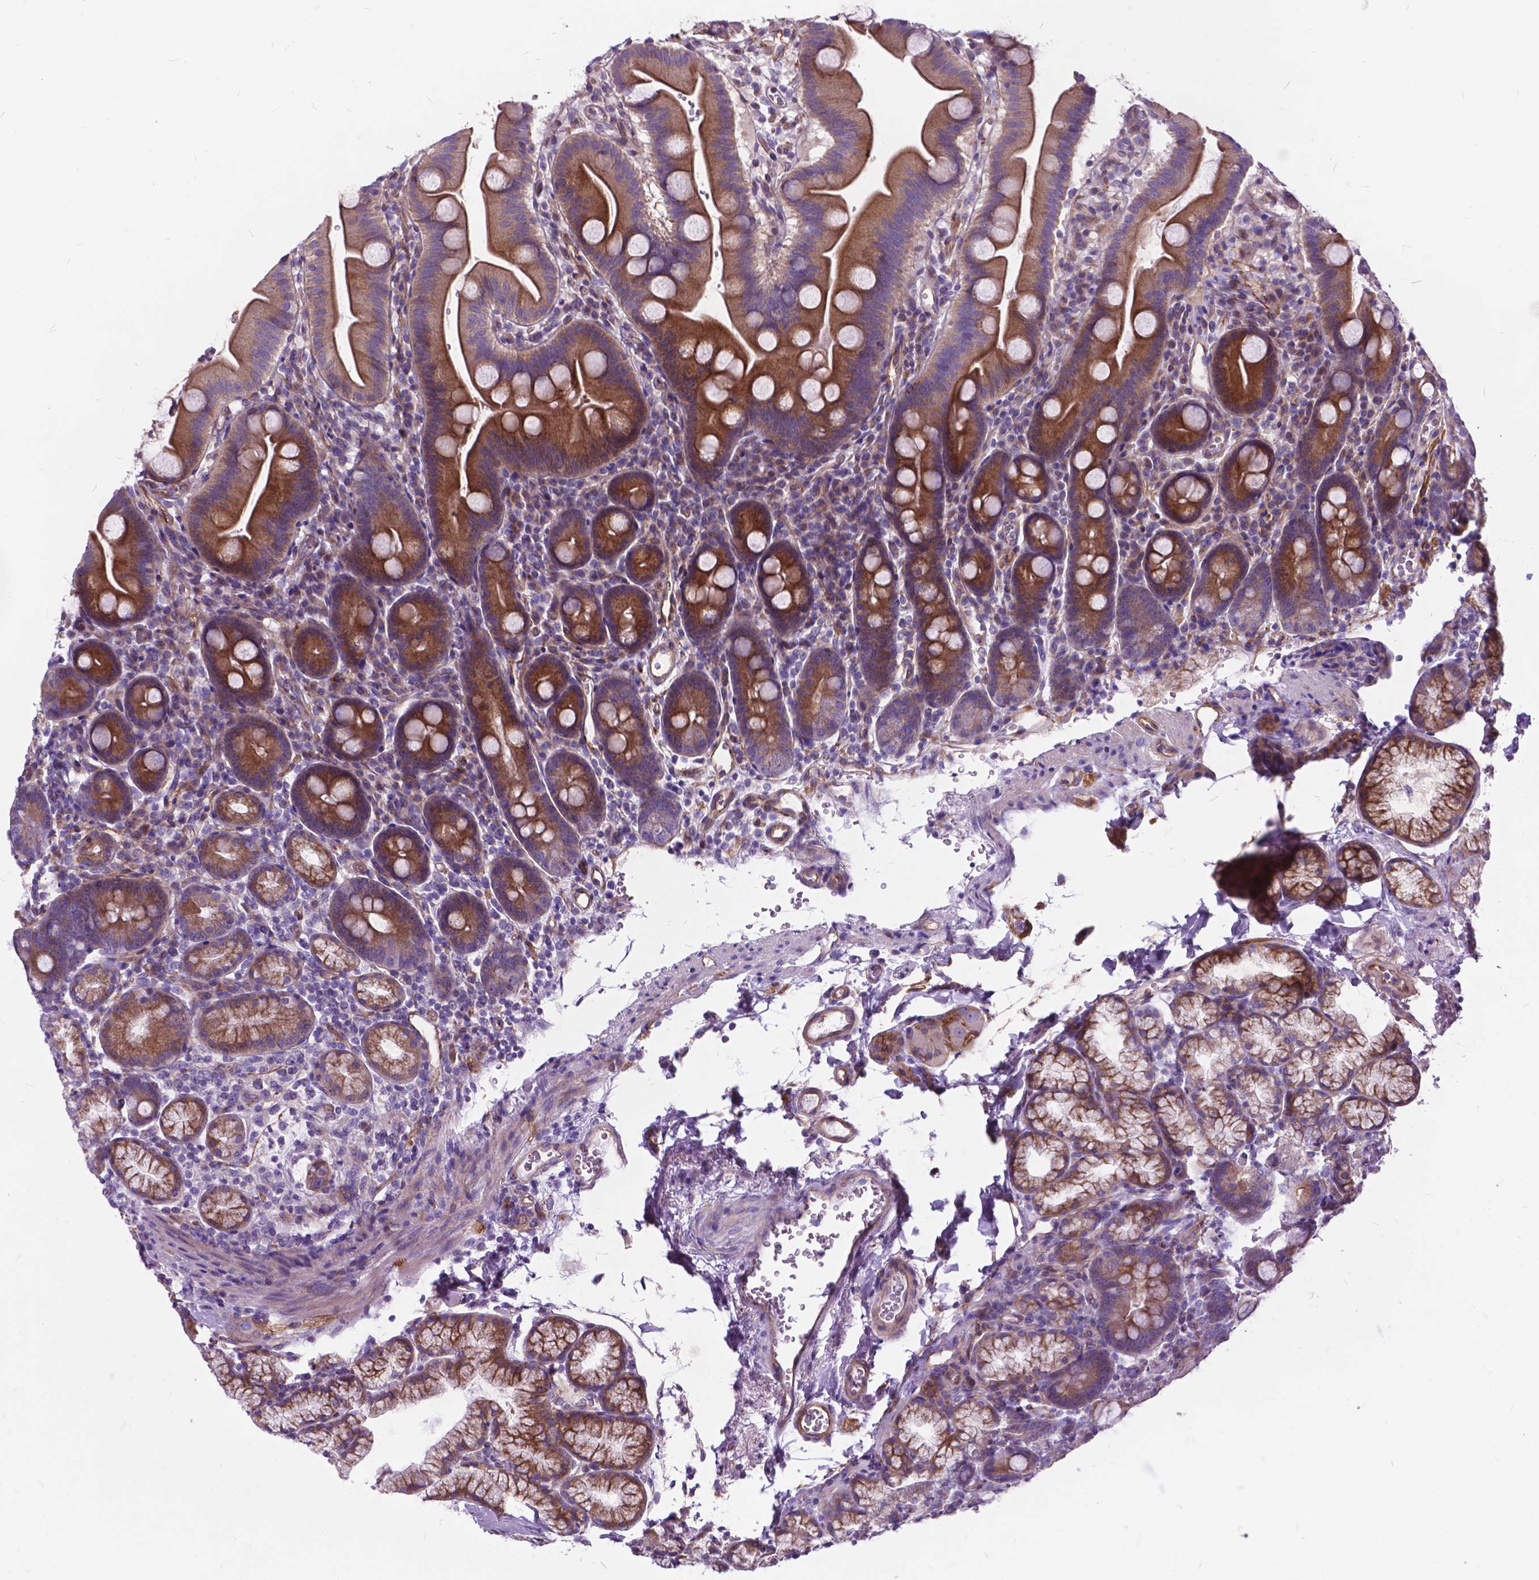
{"staining": {"intensity": "moderate", "quantity": ">75%", "location": "cytoplasmic/membranous"}, "tissue": "duodenum", "cell_type": "Glandular cells", "image_type": "normal", "snomed": [{"axis": "morphology", "description": "Normal tissue, NOS"}, {"axis": "topography", "description": "Duodenum"}], "caption": "Immunohistochemistry histopathology image of unremarkable human duodenum stained for a protein (brown), which exhibits medium levels of moderate cytoplasmic/membranous positivity in about >75% of glandular cells.", "gene": "FLT4", "patient": {"sex": "male", "age": 59}}